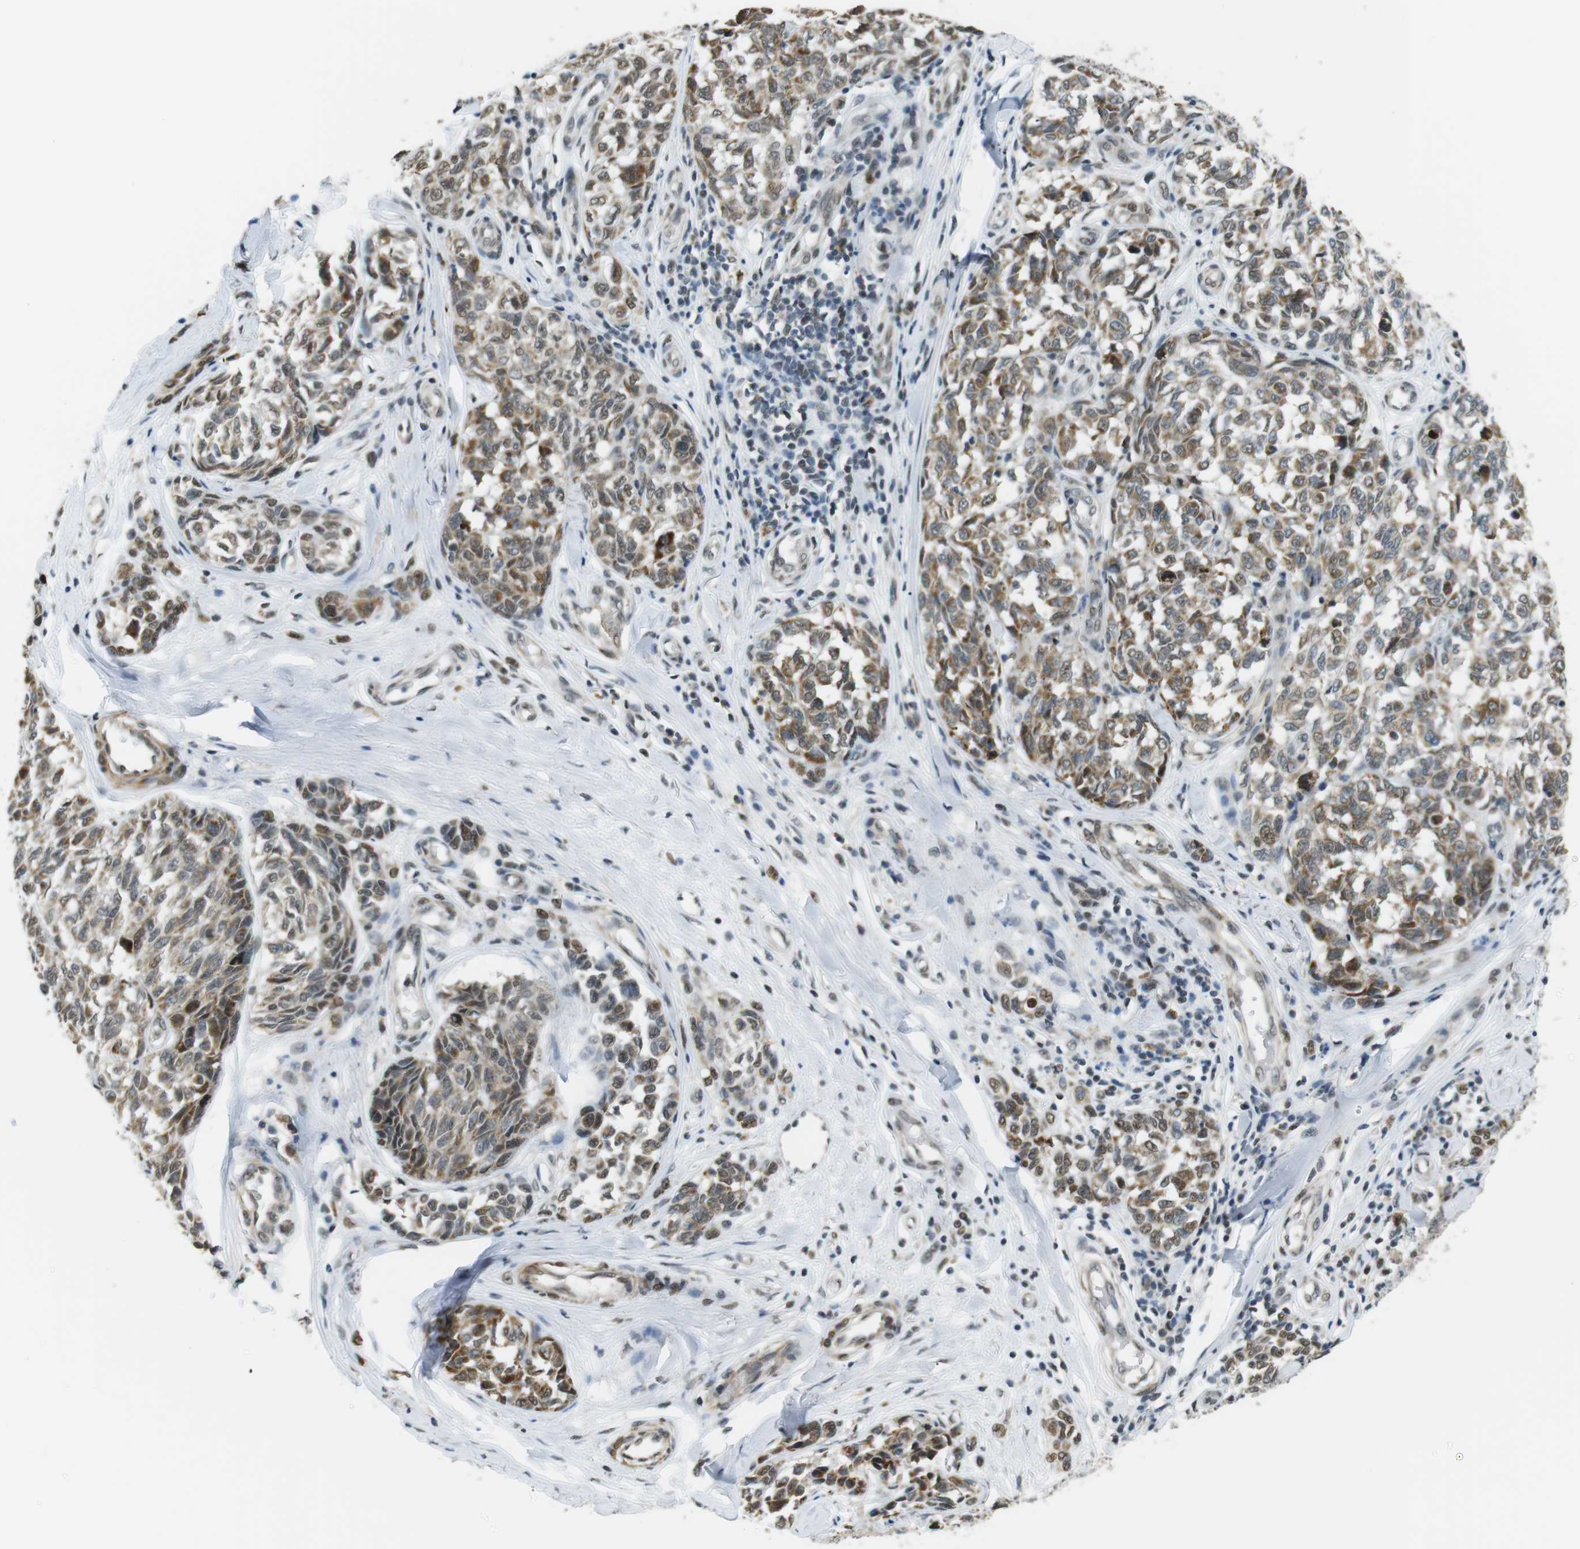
{"staining": {"intensity": "moderate", "quantity": ">75%", "location": "cytoplasmic/membranous"}, "tissue": "melanoma", "cell_type": "Tumor cells", "image_type": "cancer", "snomed": [{"axis": "morphology", "description": "Malignant melanoma, NOS"}, {"axis": "topography", "description": "Skin"}], "caption": "Protein expression analysis of melanoma demonstrates moderate cytoplasmic/membranous positivity in approximately >75% of tumor cells.", "gene": "USP7", "patient": {"sex": "female", "age": 64}}